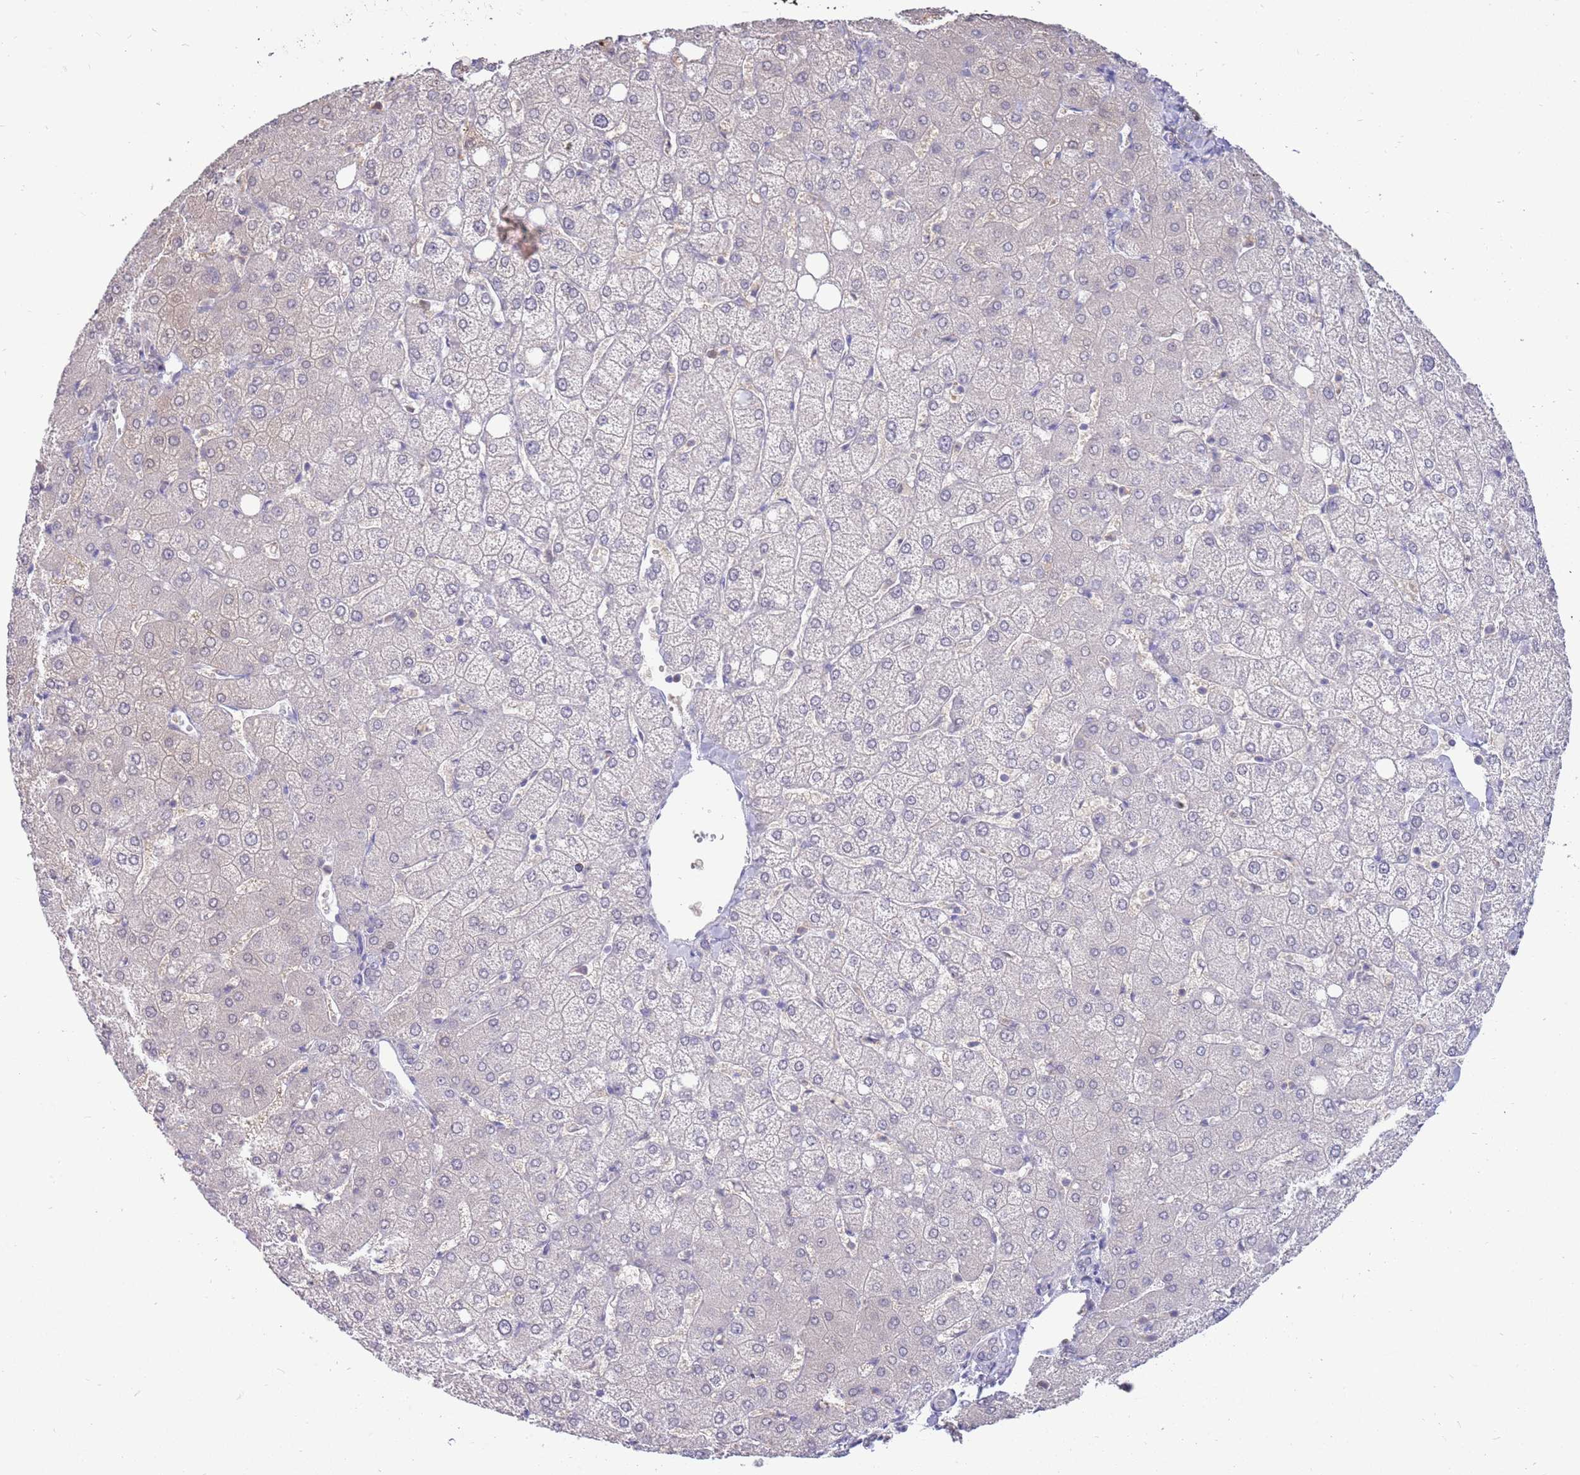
{"staining": {"intensity": "negative", "quantity": "none", "location": "none"}, "tissue": "liver", "cell_type": "Cholangiocytes", "image_type": "normal", "snomed": [{"axis": "morphology", "description": "Normal tissue, NOS"}, {"axis": "topography", "description": "Liver"}], "caption": "The immunohistochemistry micrograph has no significant expression in cholangiocytes of liver. (Stains: DAB (3,3'-diaminobenzidine) immunohistochemistry (IHC) with hematoxylin counter stain, Microscopy: brightfield microscopy at high magnification).", "gene": "AP5S1", "patient": {"sex": "female", "age": 54}}